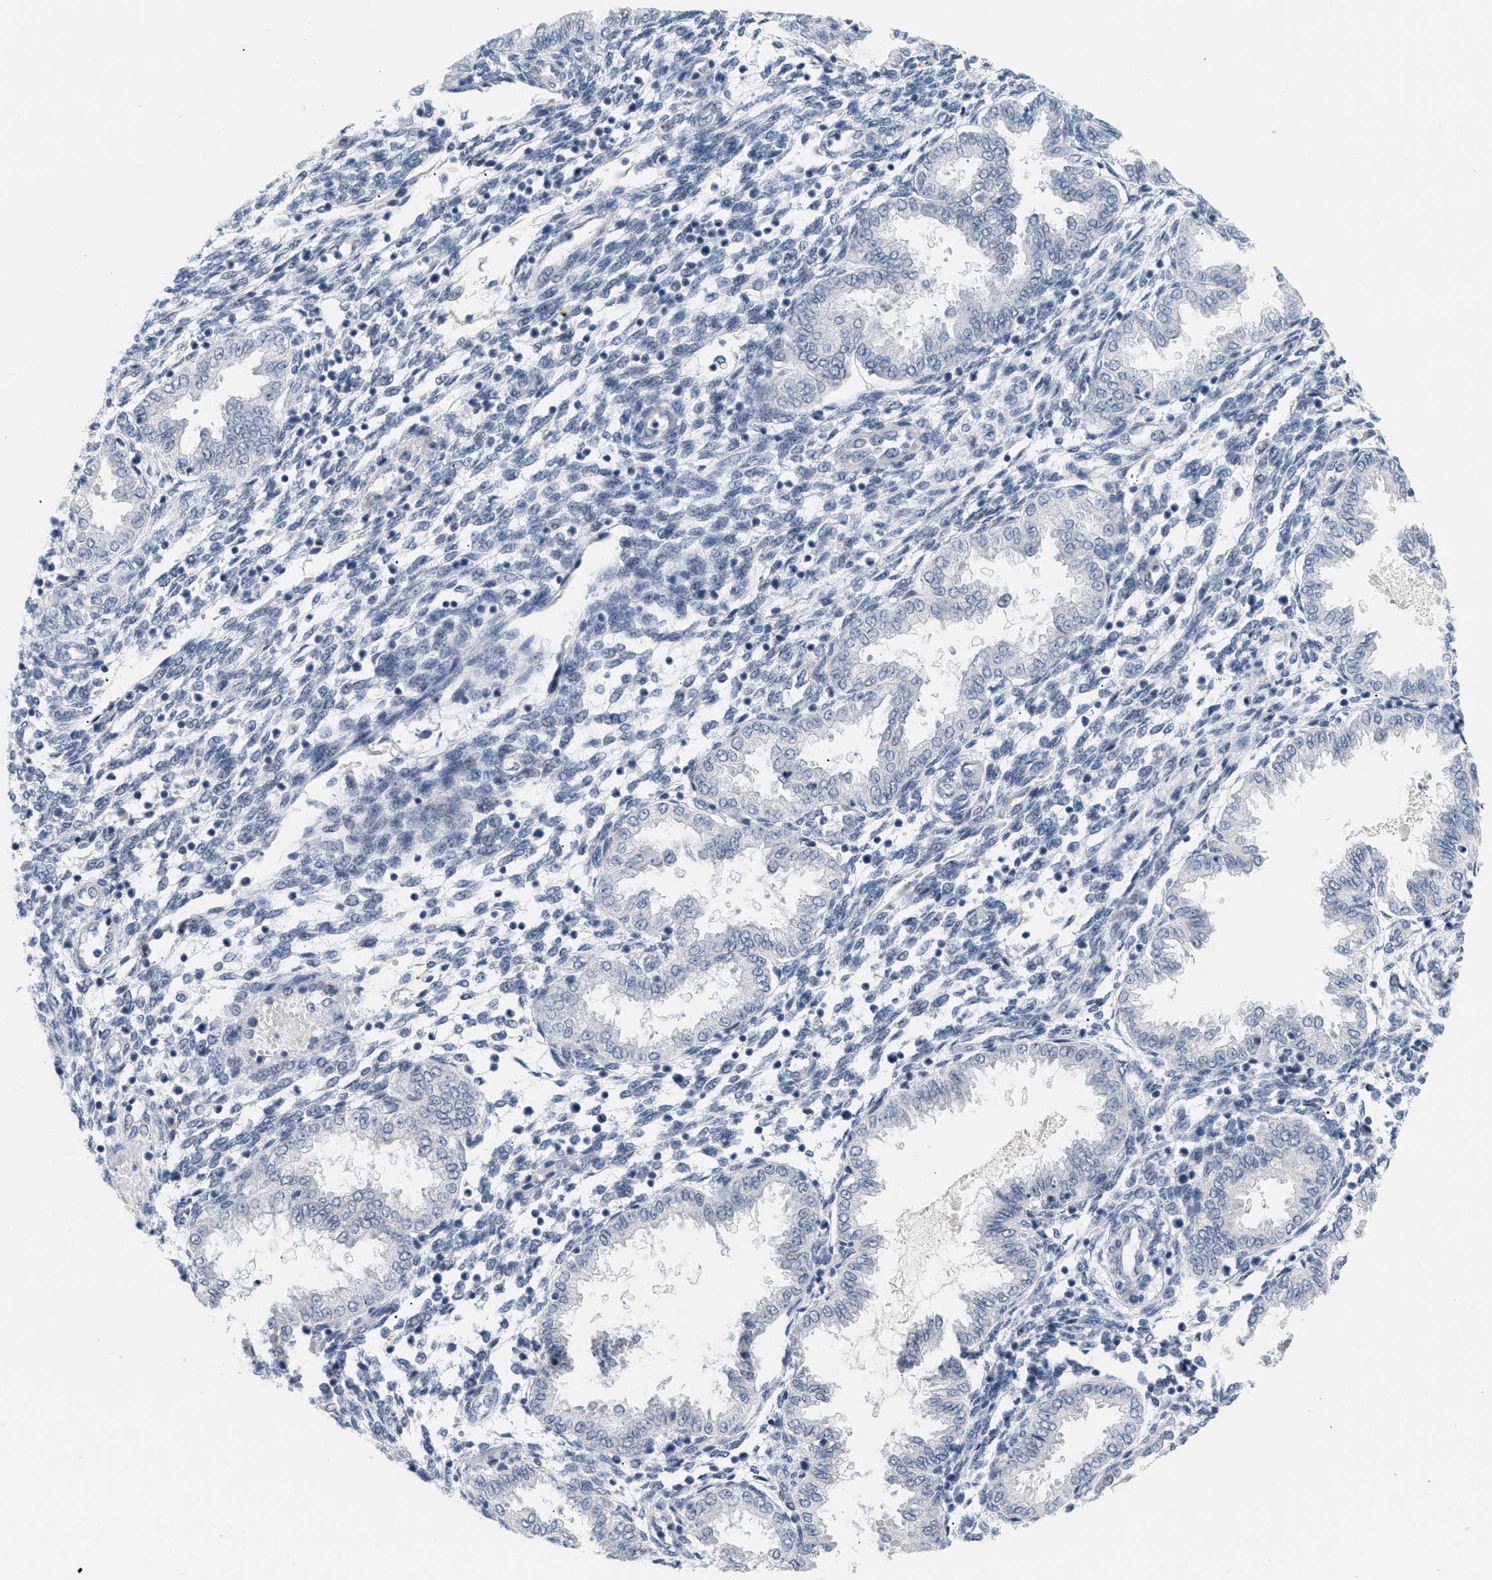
{"staining": {"intensity": "negative", "quantity": "none", "location": "none"}, "tissue": "endometrium", "cell_type": "Cells in endometrial stroma", "image_type": "normal", "snomed": [{"axis": "morphology", "description": "Normal tissue, NOS"}, {"axis": "topography", "description": "Endometrium"}], "caption": "There is no significant positivity in cells in endometrial stroma of endometrium. (IHC, brightfield microscopy, high magnification).", "gene": "PPARD", "patient": {"sex": "female", "age": 33}}